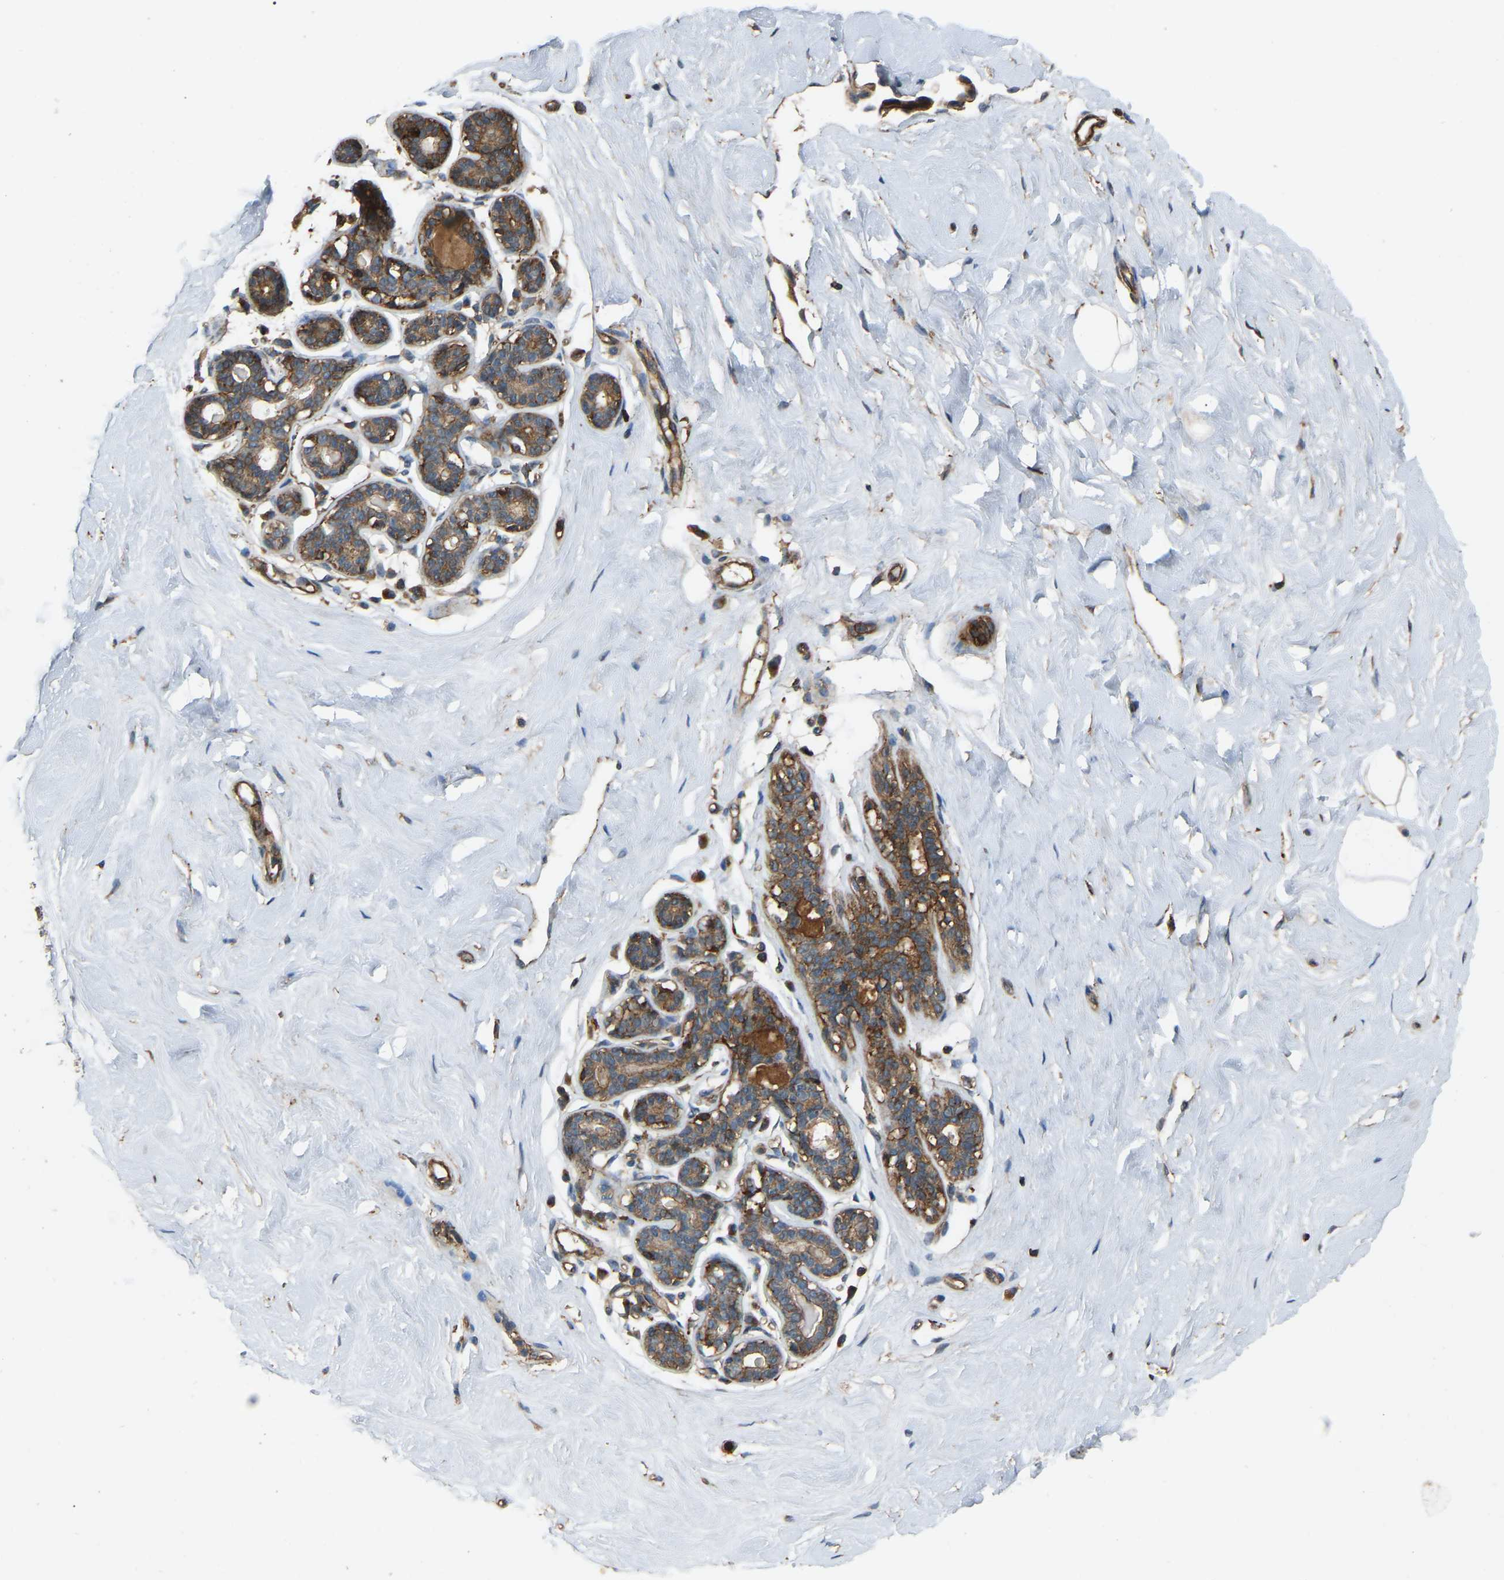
{"staining": {"intensity": "moderate", "quantity": ">75%", "location": "cytoplasmic/membranous"}, "tissue": "breast", "cell_type": "Adipocytes", "image_type": "normal", "snomed": [{"axis": "morphology", "description": "Normal tissue, NOS"}, {"axis": "topography", "description": "Breast"}], "caption": "This image exhibits IHC staining of benign breast, with medium moderate cytoplasmic/membranous staining in about >75% of adipocytes.", "gene": "SAMD9L", "patient": {"sex": "female", "age": 23}}